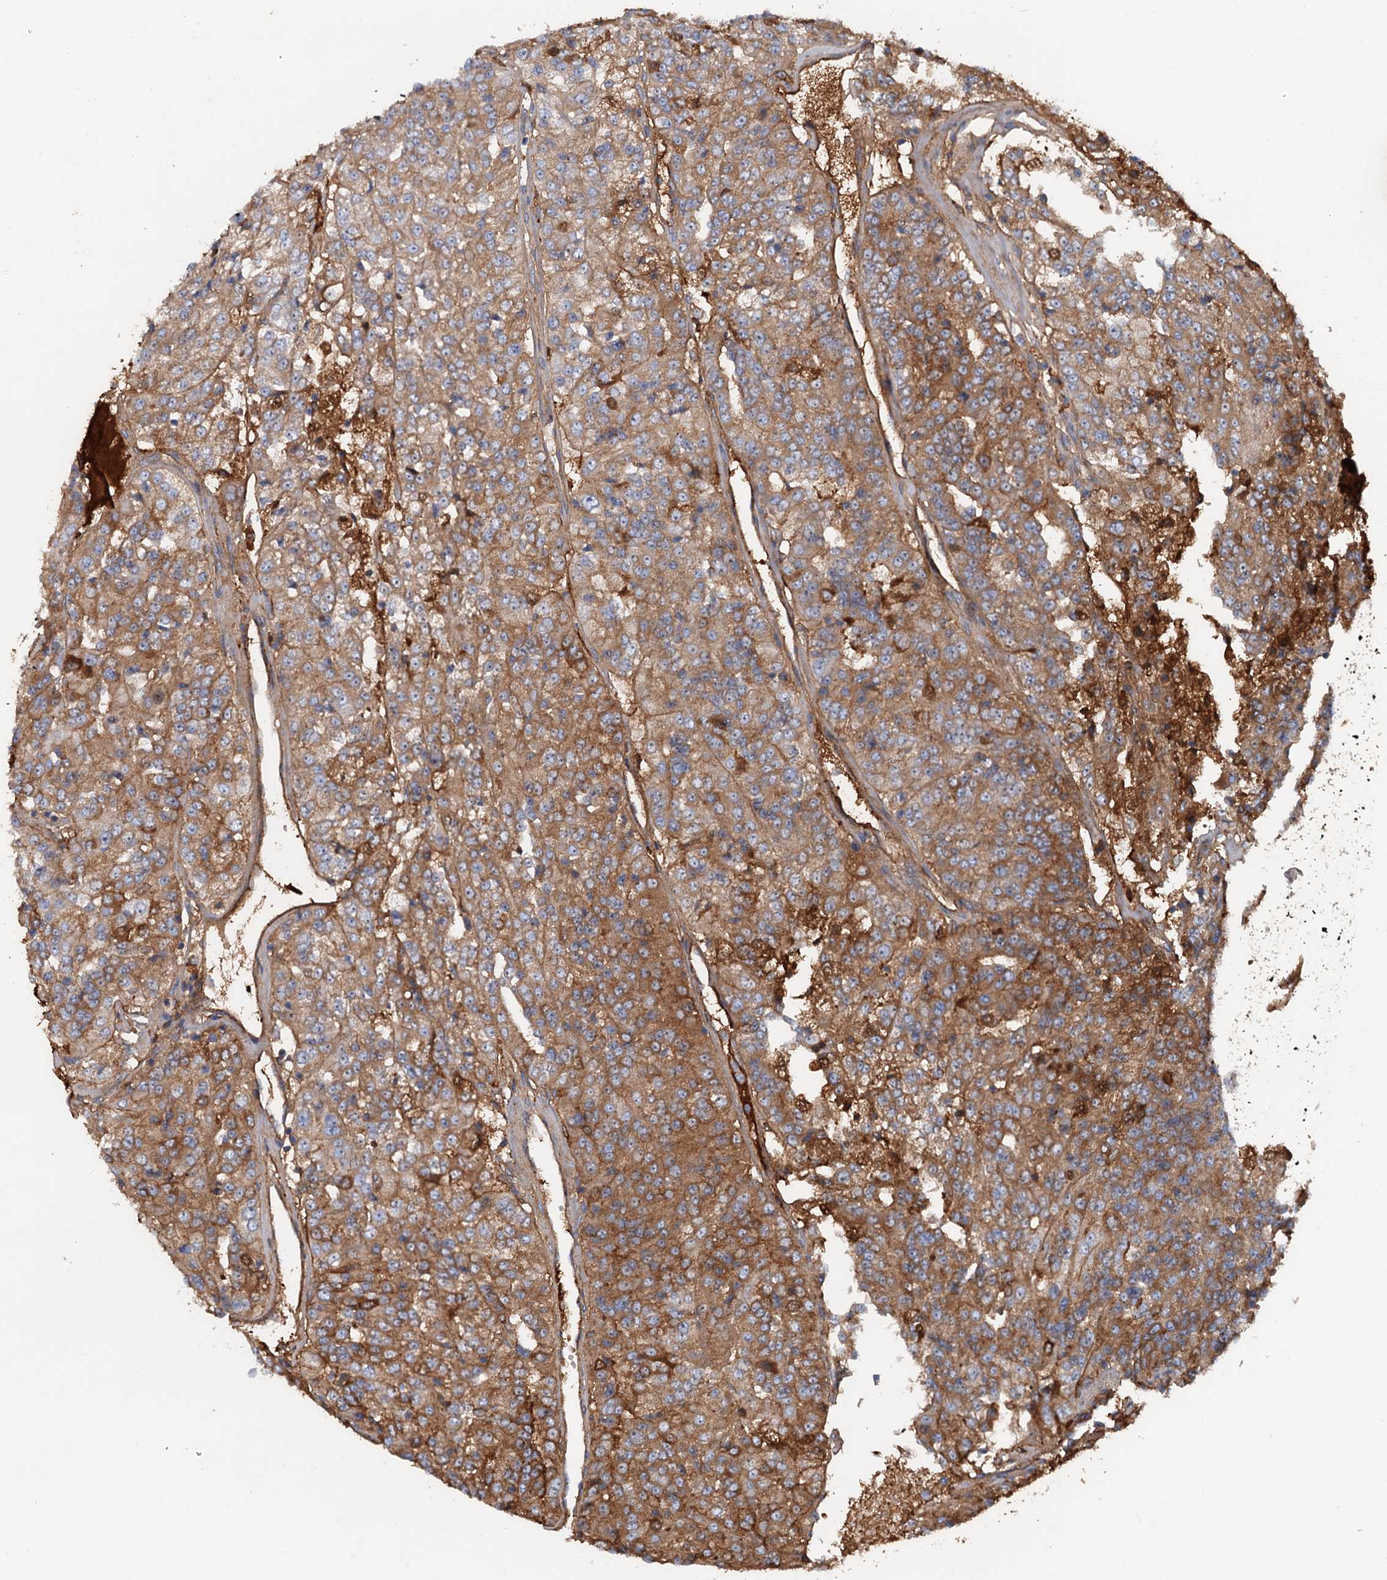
{"staining": {"intensity": "moderate", "quantity": ">75%", "location": "cytoplasmic/membranous"}, "tissue": "renal cancer", "cell_type": "Tumor cells", "image_type": "cancer", "snomed": [{"axis": "morphology", "description": "Adenocarcinoma, NOS"}, {"axis": "topography", "description": "Kidney"}], "caption": "This image shows immunohistochemistry staining of renal cancer (adenocarcinoma), with medium moderate cytoplasmic/membranous expression in about >75% of tumor cells.", "gene": "CHRD", "patient": {"sex": "female", "age": 63}}